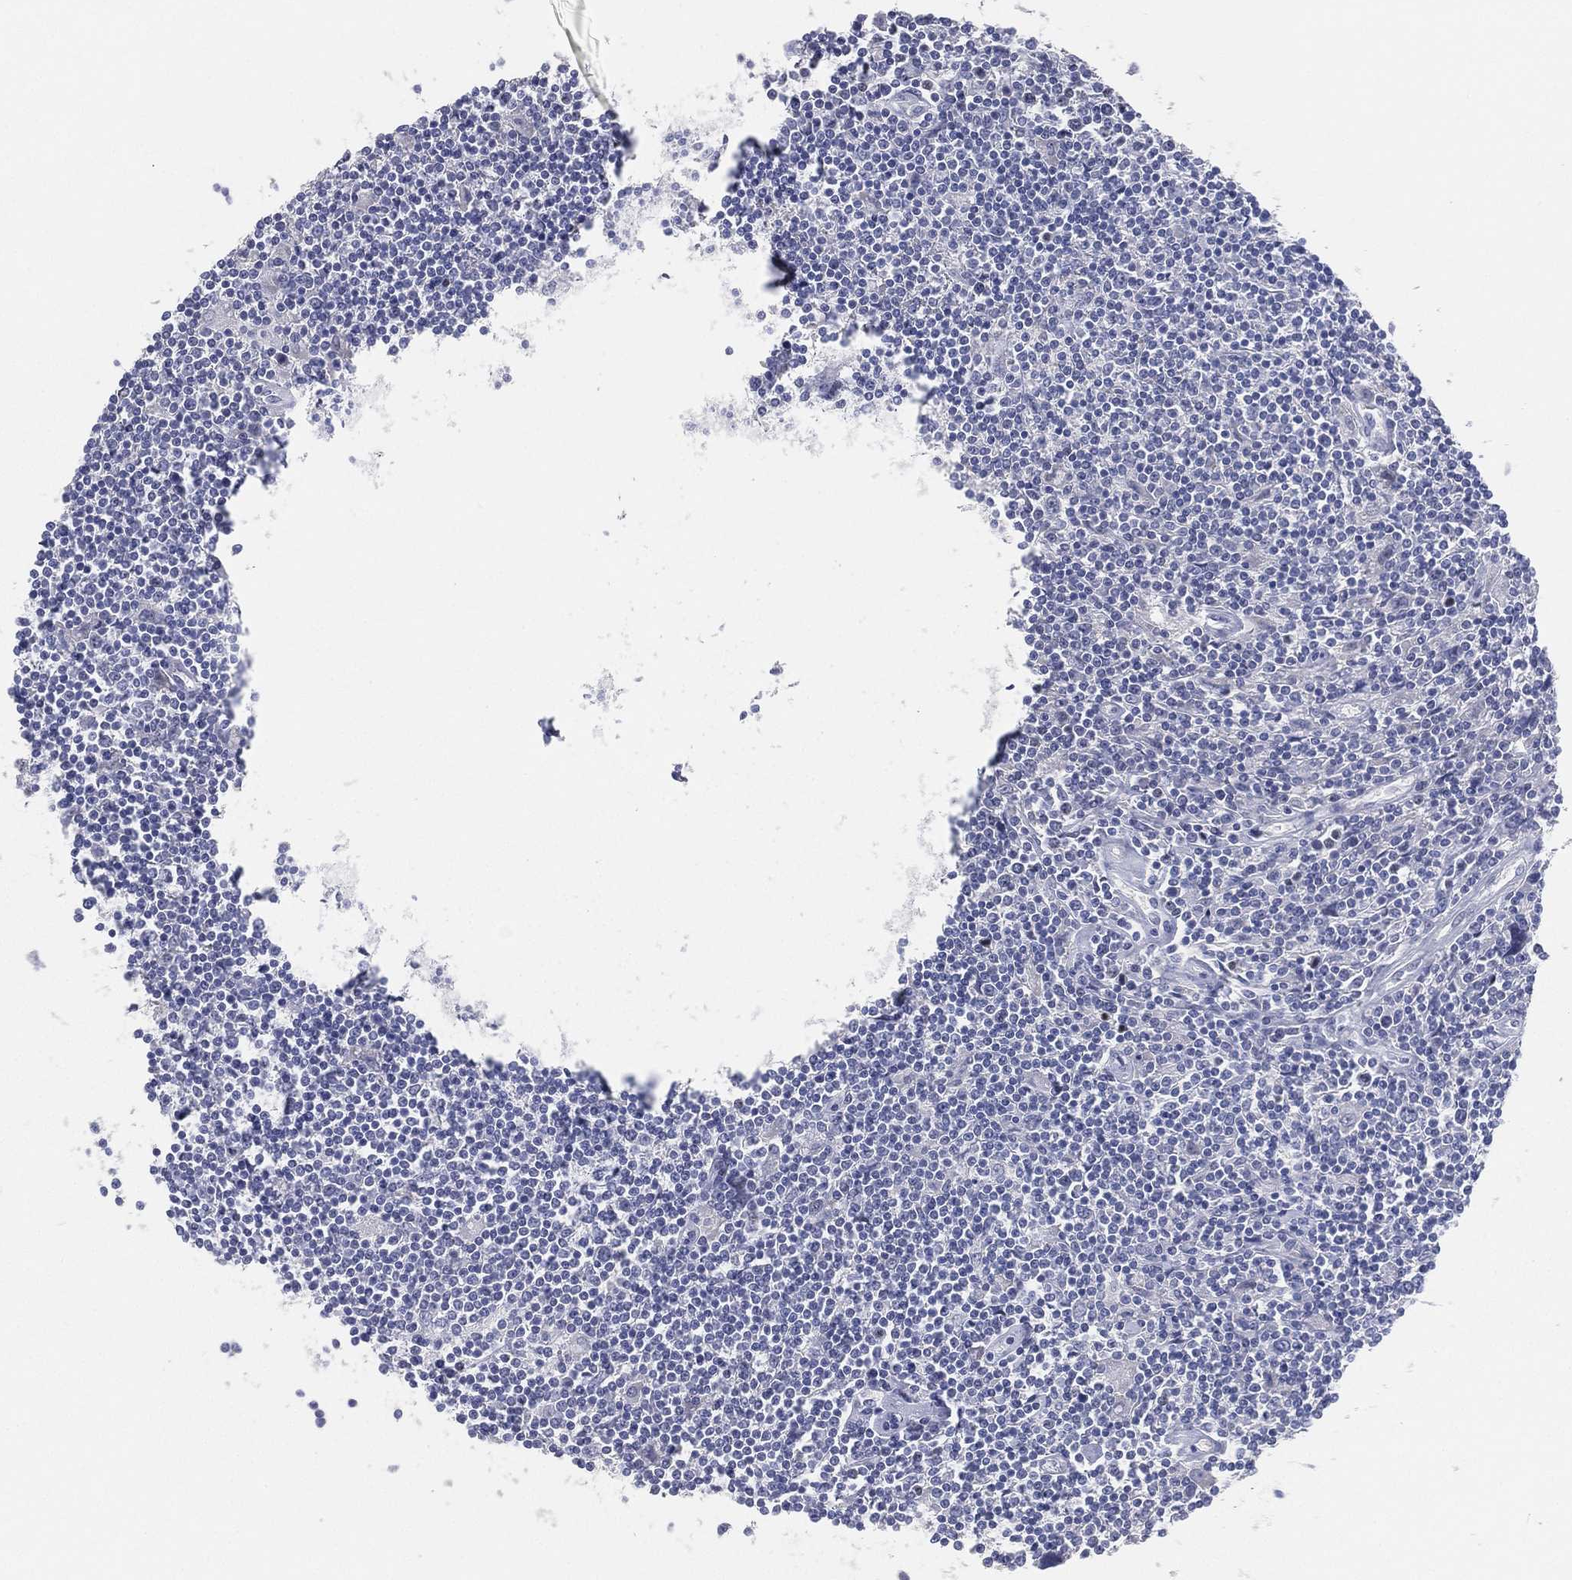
{"staining": {"intensity": "negative", "quantity": "none", "location": "none"}, "tissue": "lymphoma", "cell_type": "Tumor cells", "image_type": "cancer", "snomed": [{"axis": "morphology", "description": "Hodgkin's disease, NOS"}, {"axis": "topography", "description": "Lymph node"}], "caption": "A photomicrograph of lymphoma stained for a protein demonstrates no brown staining in tumor cells.", "gene": "FAM187B", "patient": {"sex": "male", "age": 40}}